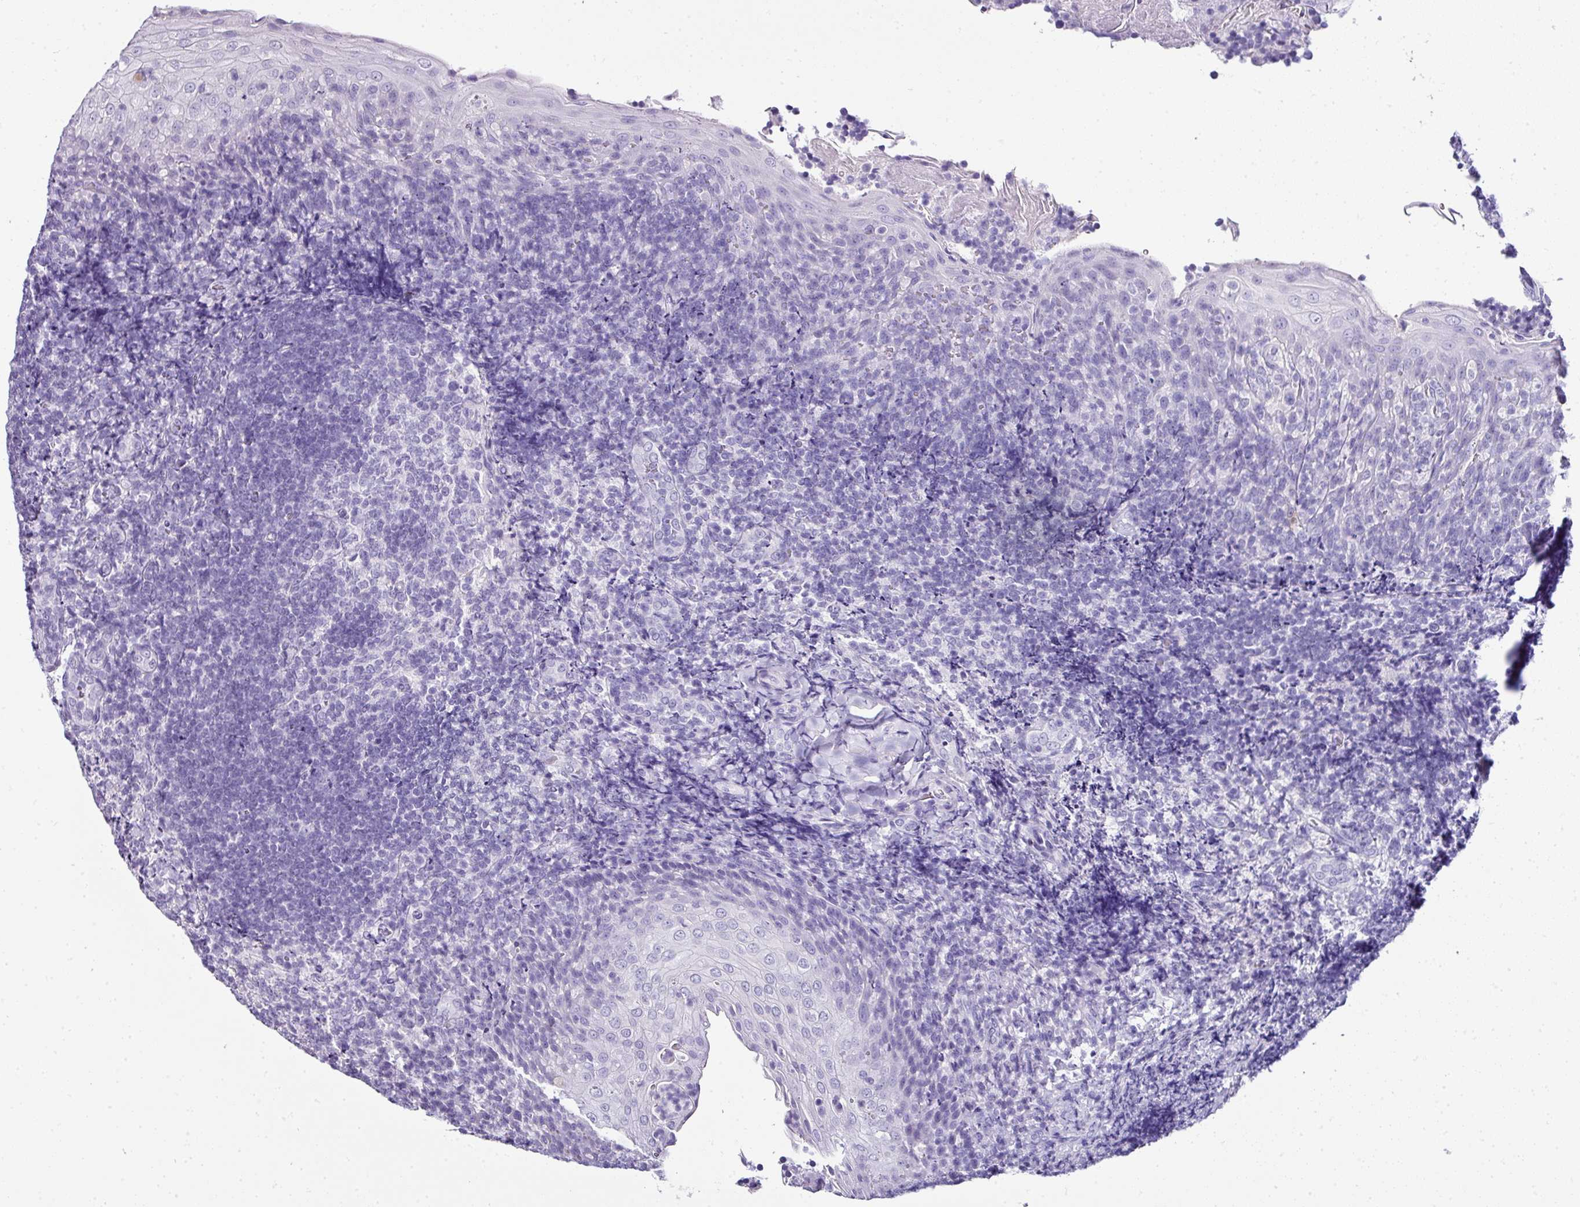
{"staining": {"intensity": "negative", "quantity": "none", "location": "none"}, "tissue": "tonsil", "cell_type": "Germinal center cells", "image_type": "normal", "snomed": [{"axis": "morphology", "description": "Normal tissue, NOS"}, {"axis": "topography", "description": "Tonsil"}], "caption": "IHC micrograph of benign human tonsil stained for a protein (brown), which reveals no staining in germinal center cells. (Stains: DAB IHC with hematoxylin counter stain, Microscopy: brightfield microscopy at high magnification).", "gene": "NAPSA", "patient": {"sex": "female", "age": 10}}